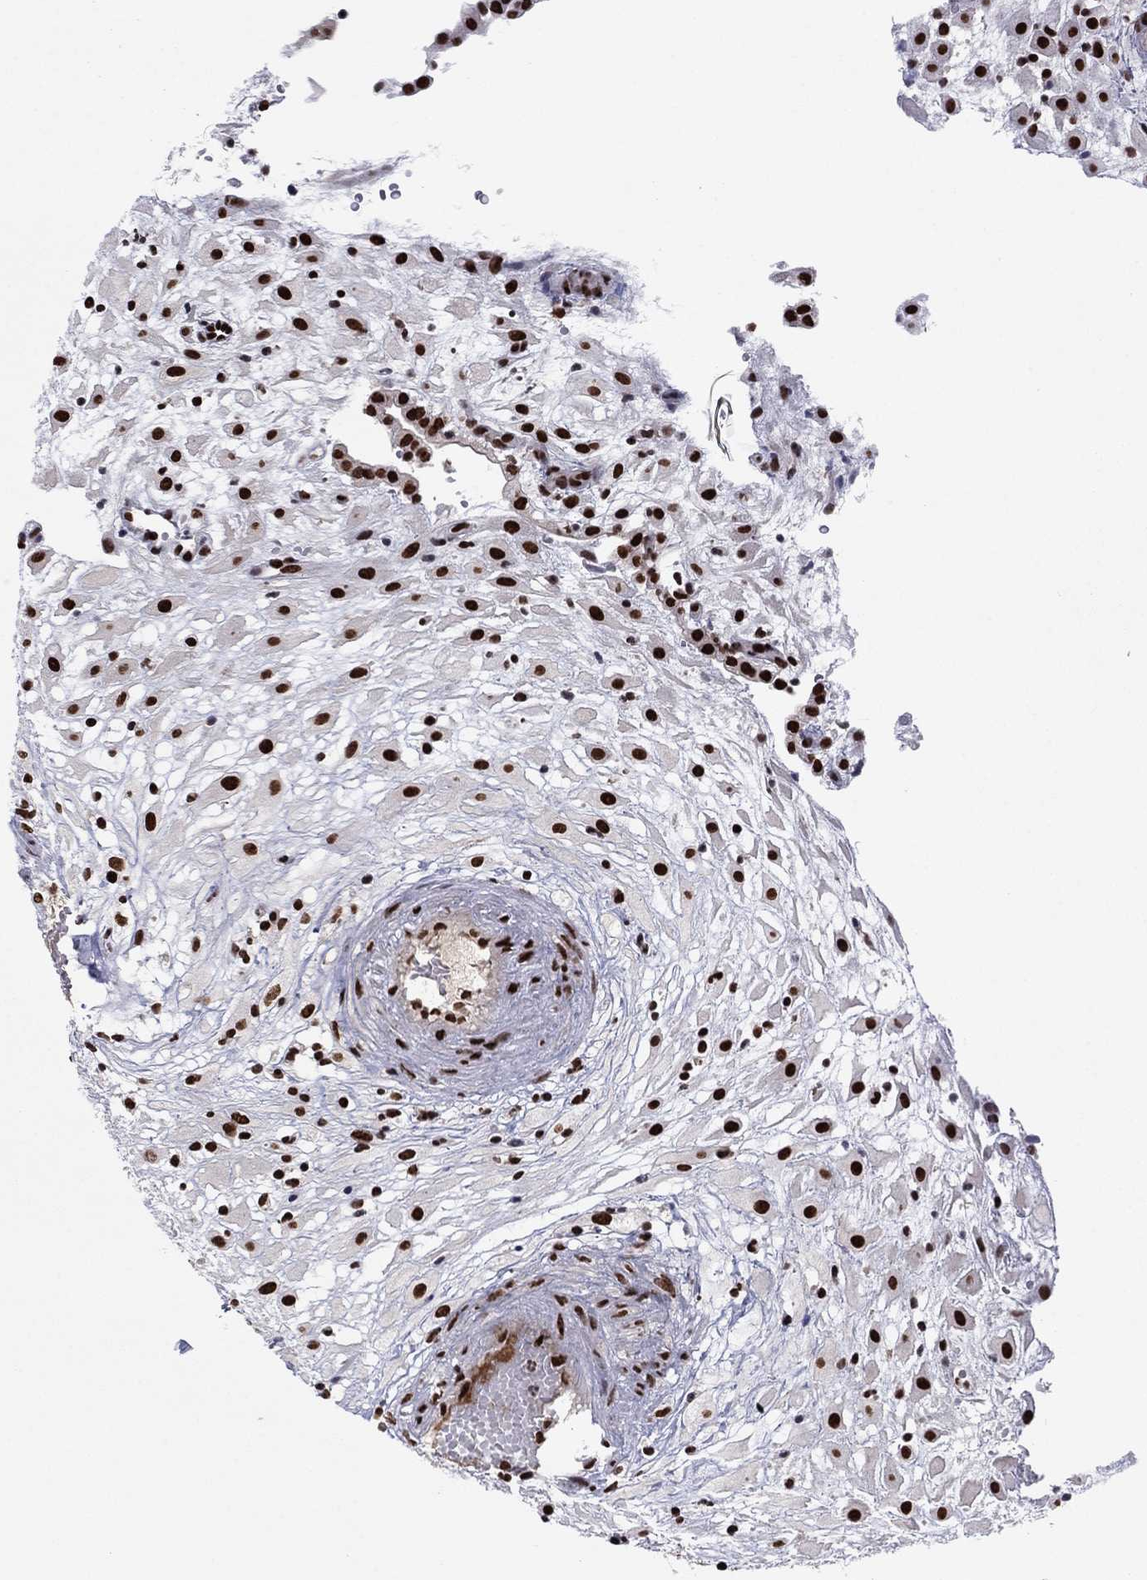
{"staining": {"intensity": "strong", "quantity": ">75%", "location": "nuclear"}, "tissue": "placenta", "cell_type": "Decidual cells", "image_type": "normal", "snomed": [{"axis": "morphology", "description": "Normal tissue, NOS"}, {"axis": "topography", "description": "Placenta"}], "caption": "Decidual cells show strong nuclear expression in about >75% of cells in normal placenta. The staining was performed using DAB to visualize the protein expression in brown, while the nuclei were stained in blue with hematoxylin (Magnification: 20x).", "gene": "USP54", "patient": {"sex": "female", "age": 24}}